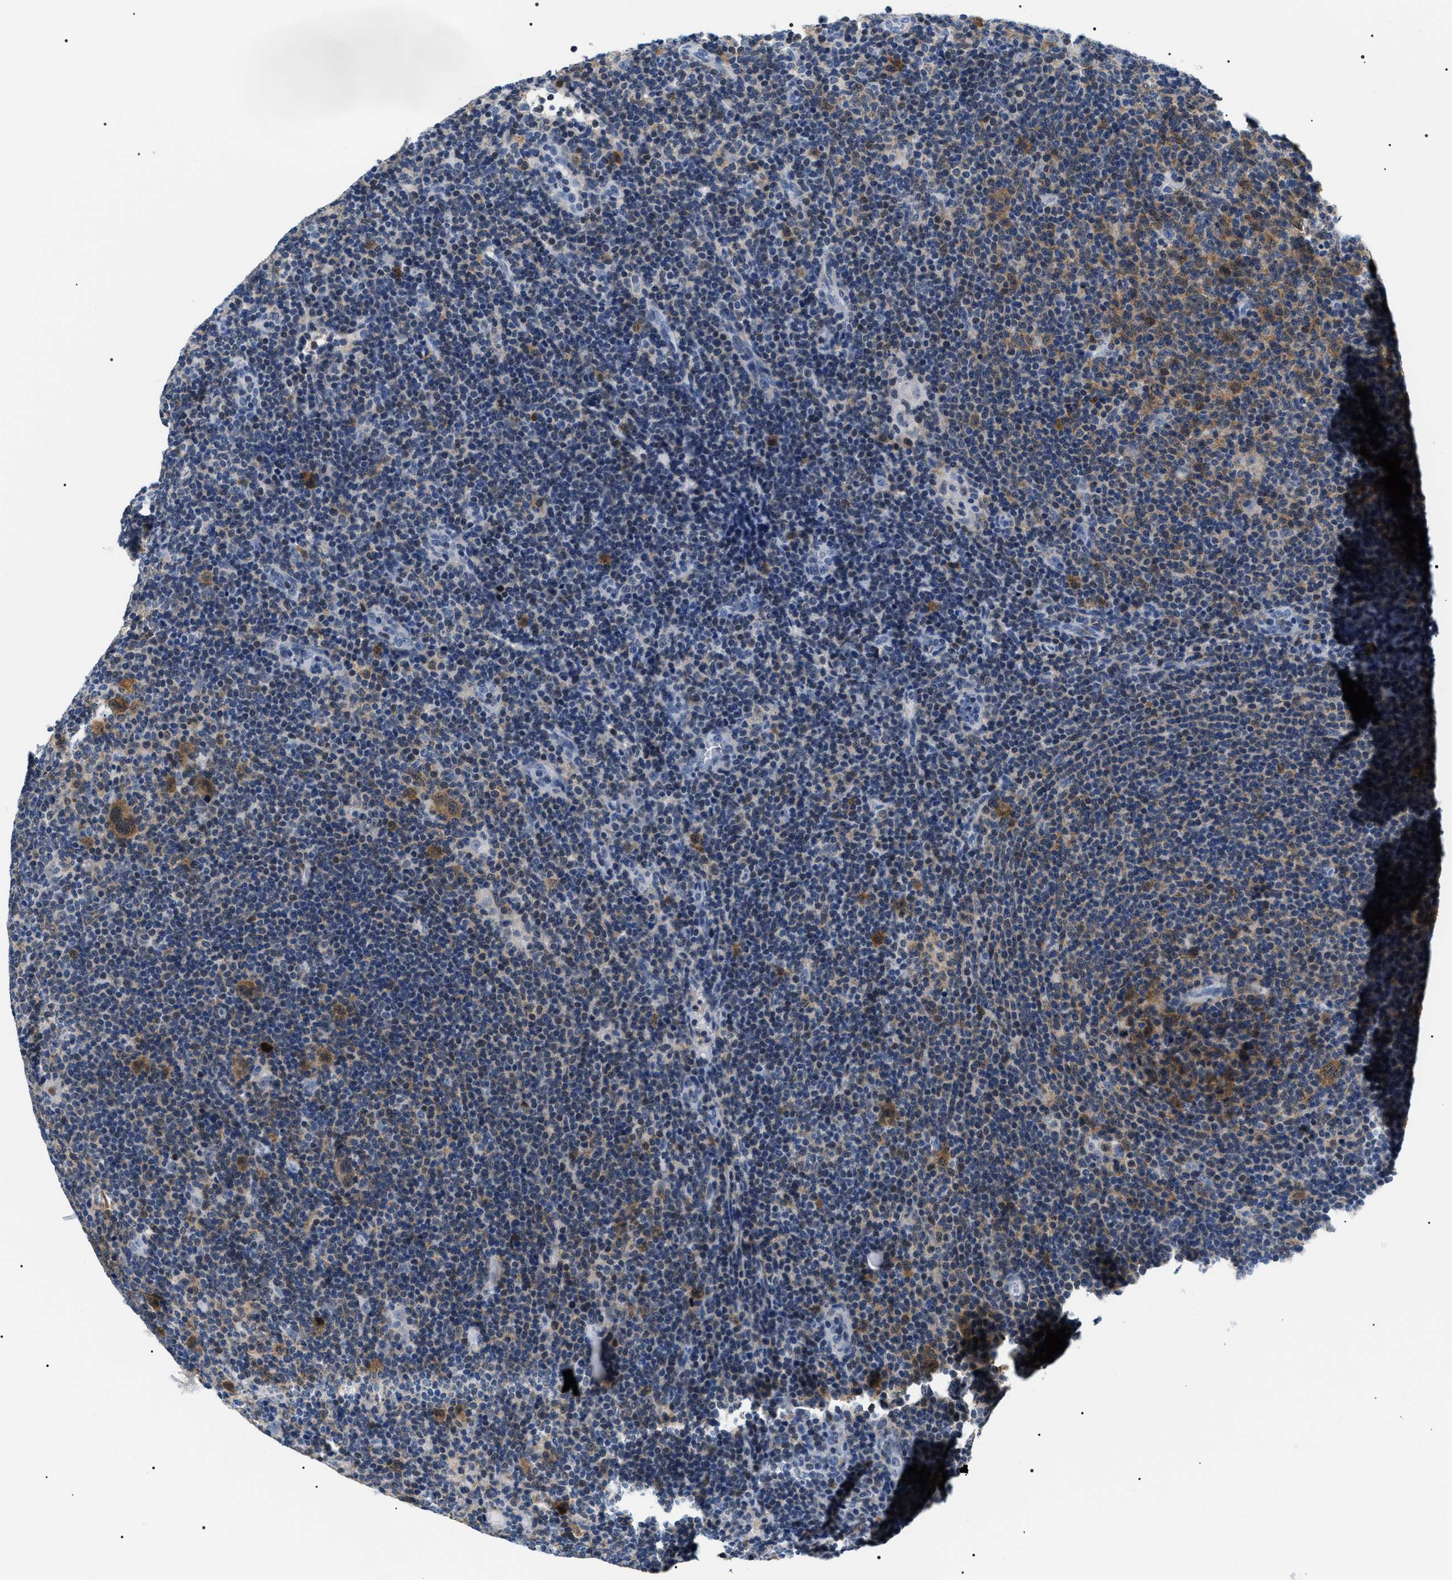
{"staining": {"intensity": "negative", "quantity": "none", "location": "none"}, "tissue": "lymphoma", "cell_type": "Tumor cells", "image_type": "cancer", "snomed": [{"axis": "morphology", "description": "Hodgkin's disease, NOS"}, {"axis": "topography", "description": "Lymph node"}], "caption": "Protein analysis of Hodgkin's disease reveals no significant expression in tumor cells.", "gene": "BAG2", "patient": {"sex": "female", "age": 57}}